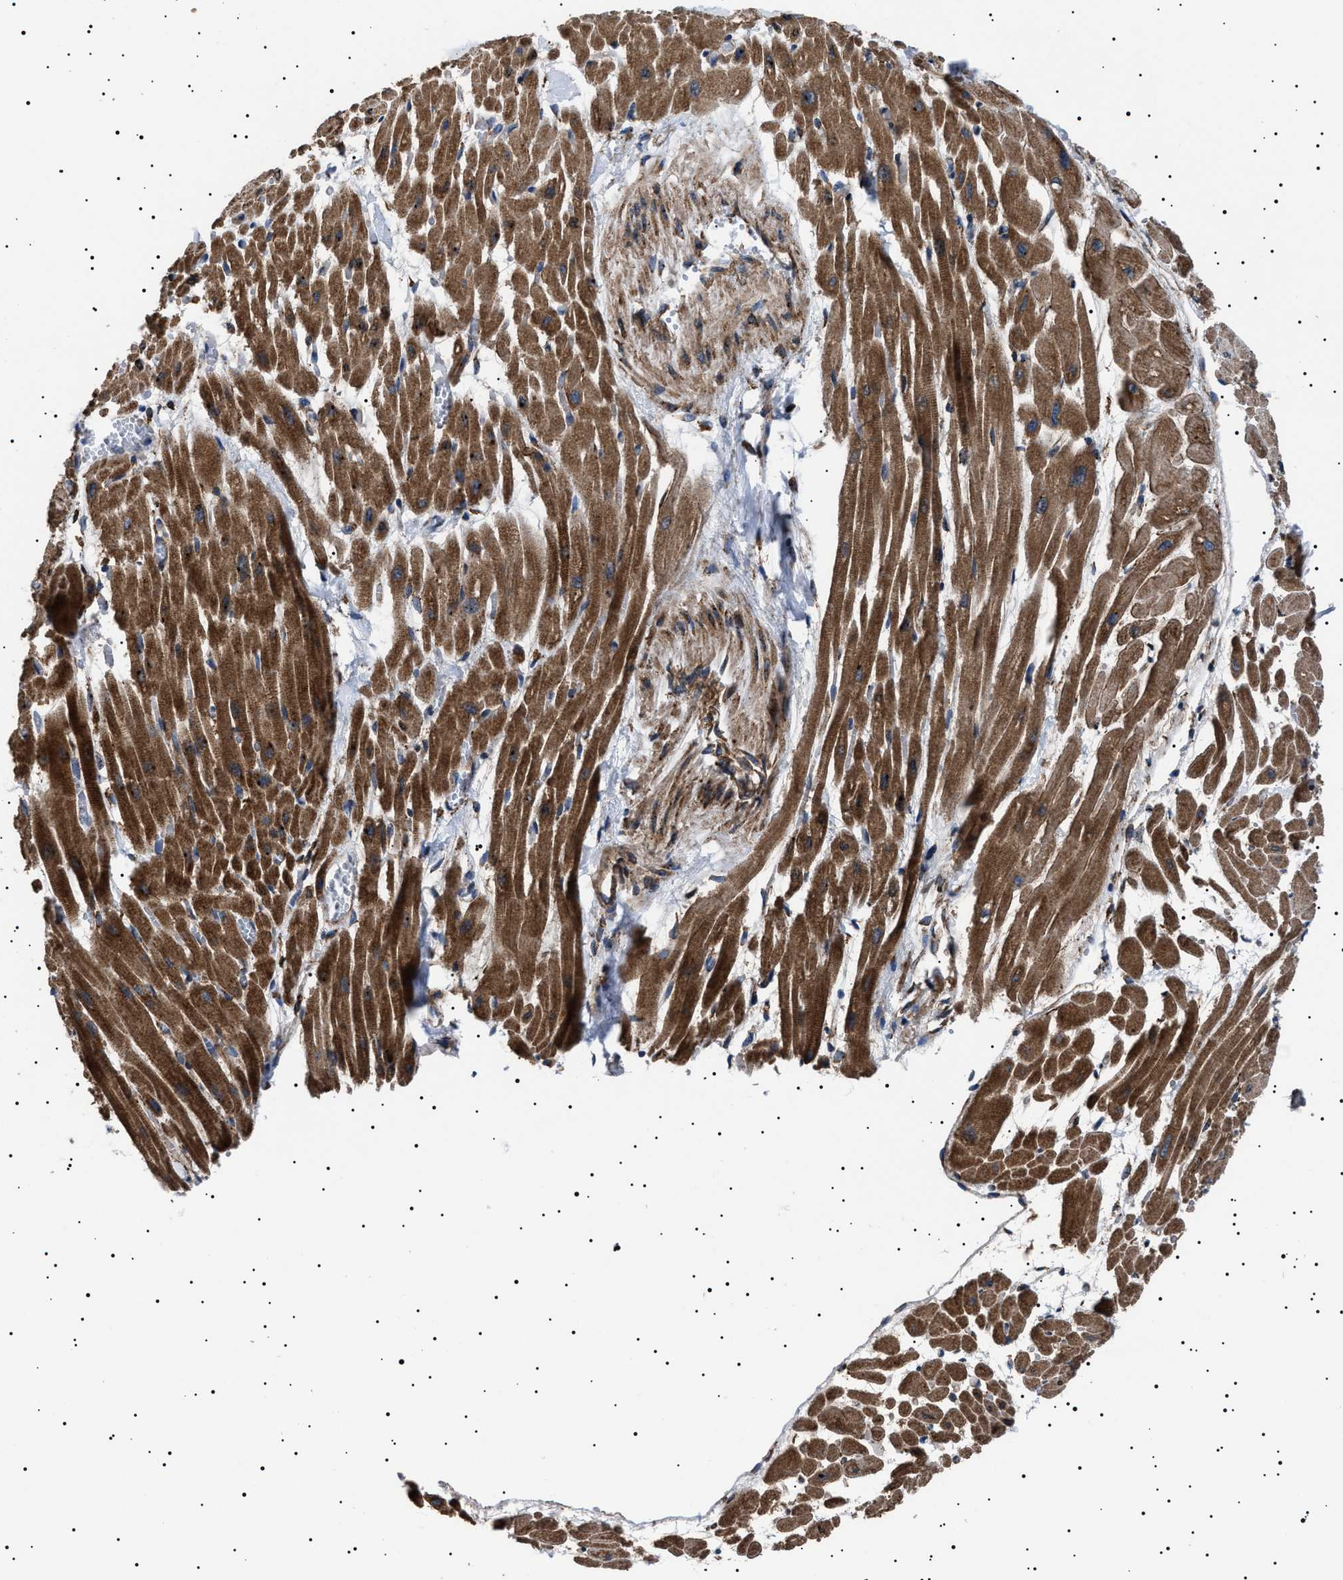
{"staining": {"intensity": "strong", "quantity": ">75%", "location": "cytoplasmic/membranous"}, "tissue": "heart muscle", "cell_type": "Cardiomyocytes", "image_type": "normal", "snomed": [{"axis": "morphology", "description": "Normal tissue, NOS"}, {"axis": "topography", "description": "Heart"}], "caption": "Protein staining by immunohistochemistry (IHC) reveals strong cytoplasmic/membranous staining in about >75% of cardiomyocytes in normal heart muscle.", "gene": "TOP1MT", "patient": {"sex": "male", "age": 45}}